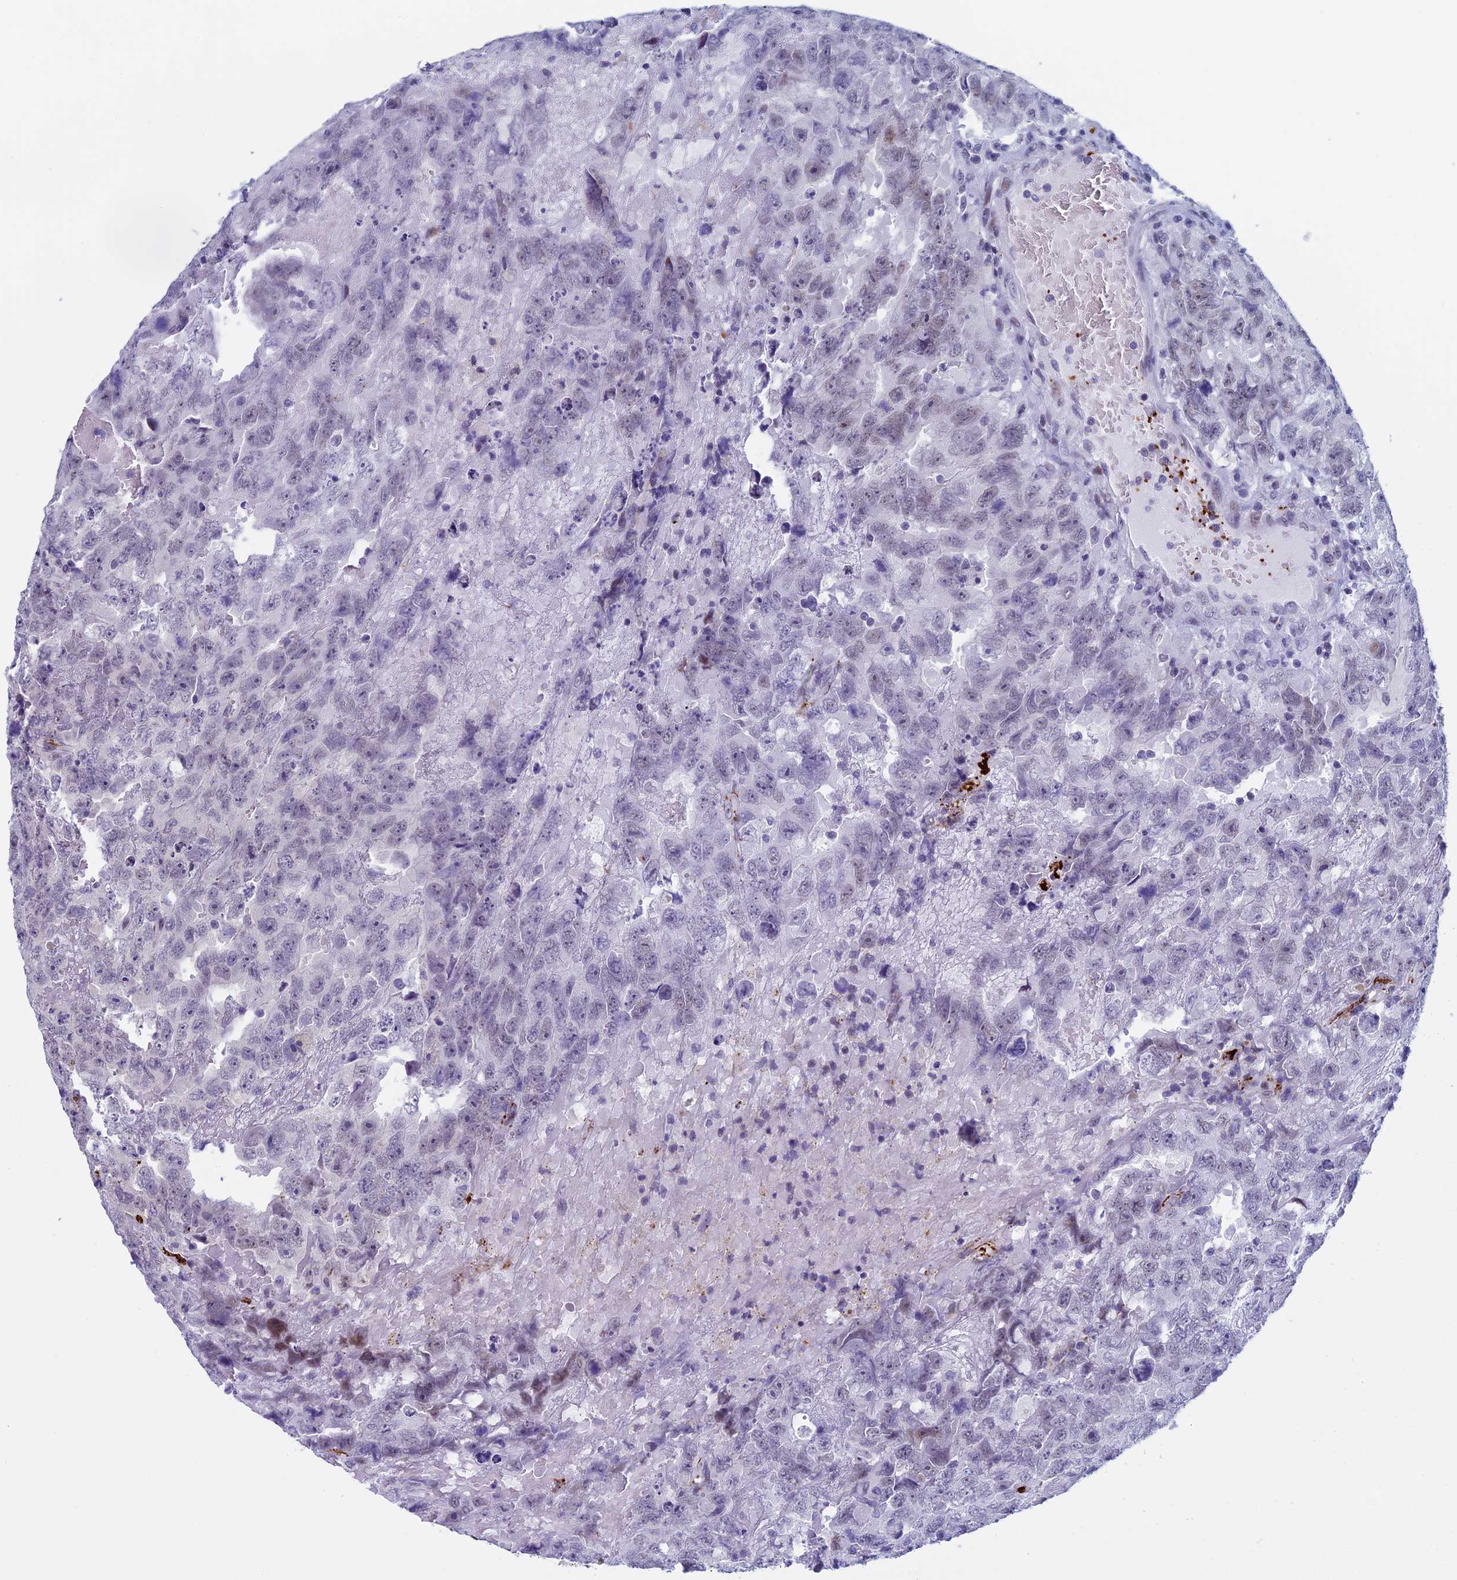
{"staining": {"intensity": "weak", "quantity": "<25%", "location": "nuclear"}, "tissue": "testis cancer", "cell_type": "Tumor cells", "image_type": "cancer", "snomed": [{"axis": "morphology", "description": "Carcinoma, Embryonal, NOS"}, {"axis": "topography", "description": "Testis"}], "caption": "This is an immunohistochemistry image of human testis embryonal carcinoma. There is no expression in tumor cells.", "gene": "AIFM2", "patient": {"sex": "male", "age": 45}}